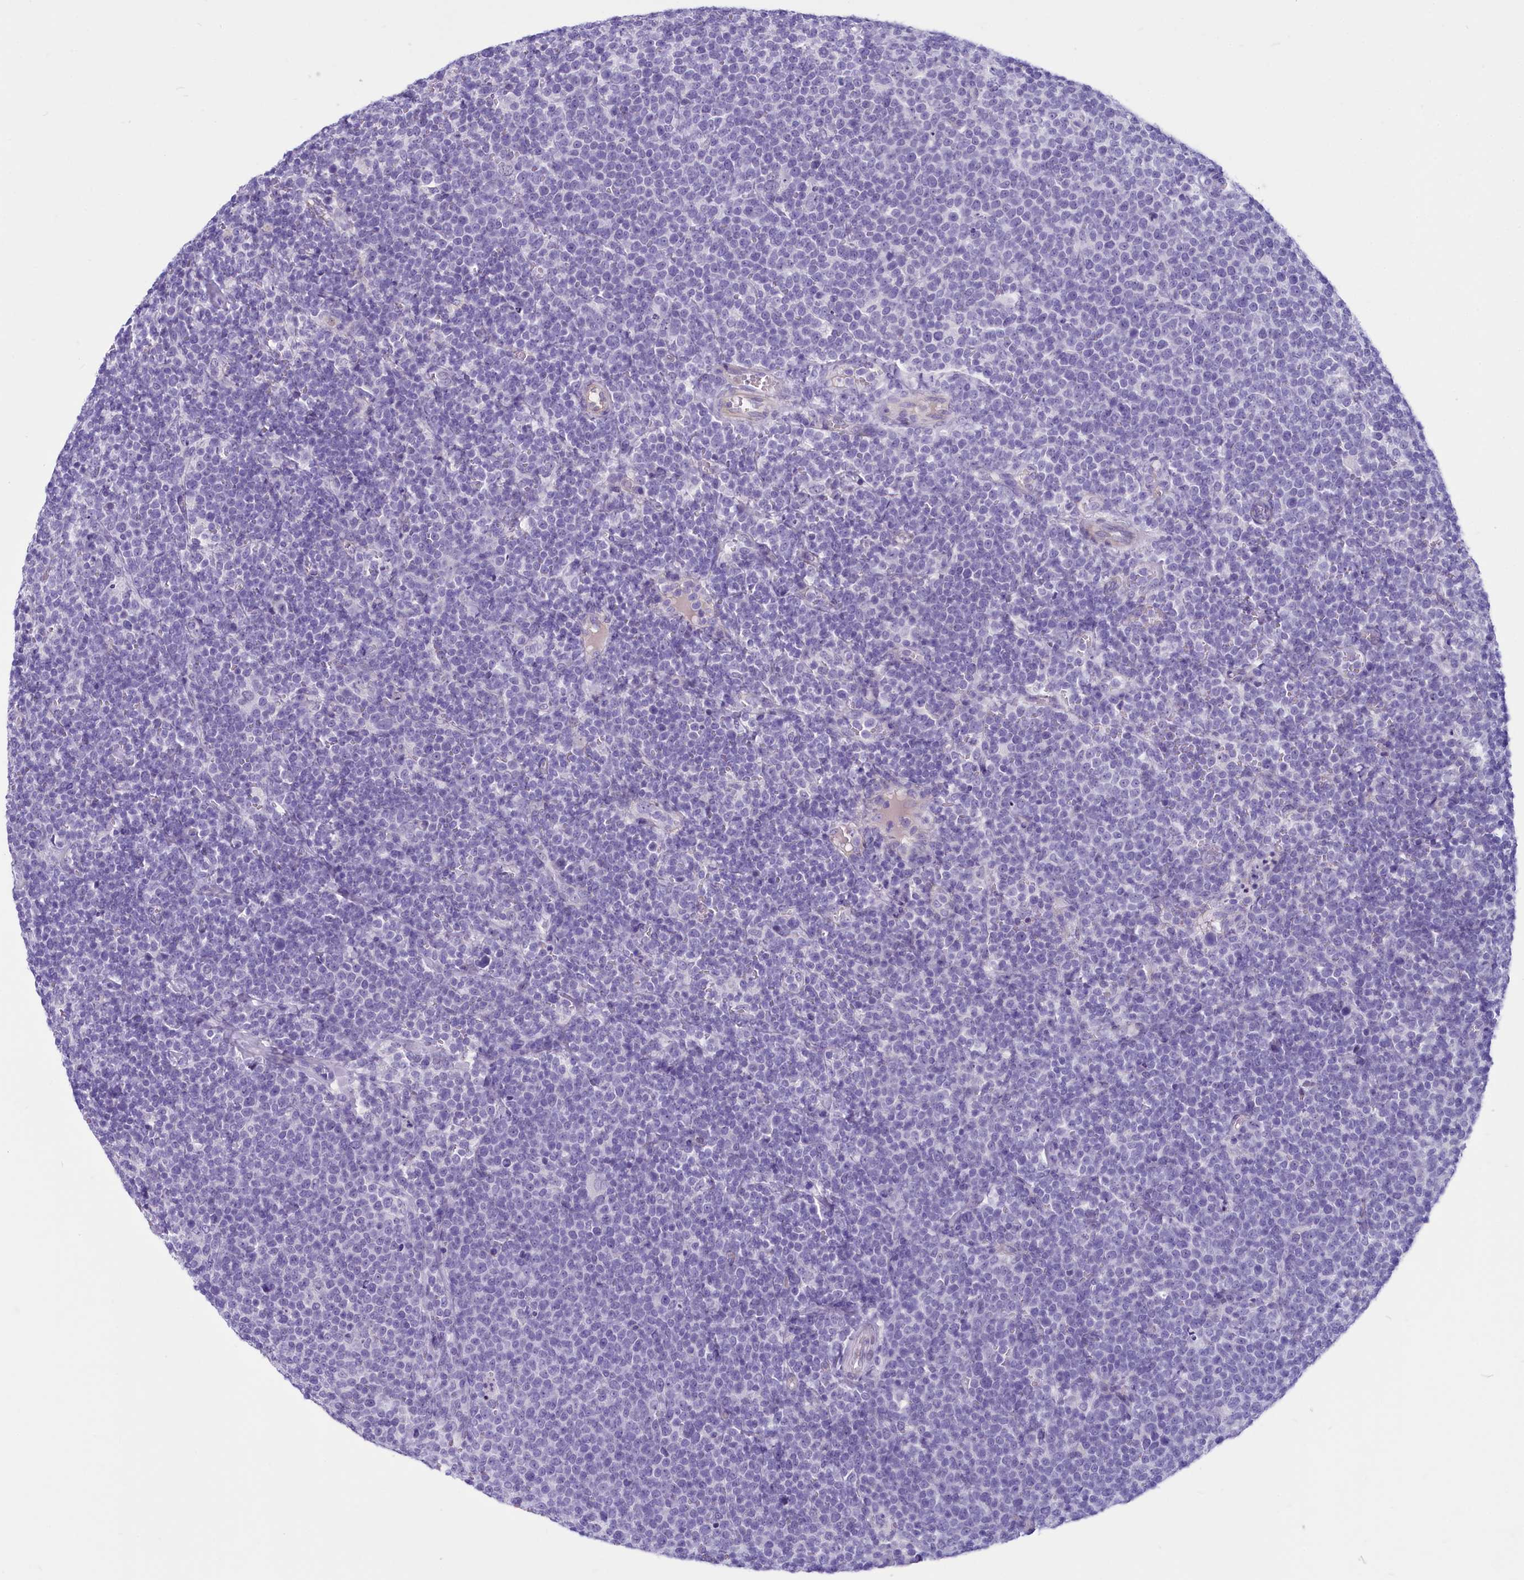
{"staining": {"intensity": "negative", "quantity": "none", "location": "none"}, "tissue": "lymphoma", "cell_type": "Tumor cells", "image_type": "cancer", "snomed": [{"axis": "morphology", "description": "Malignant lymphoma, non-Hodgkin's type, High grade"}, {"axis": "topography", "description": "Lymph node"}], "caption": "This is an IHC image of human lymphoma. There is no staining in tumor cells.", "gene": "PROCR", "patient": {"sex": "male", "age": 61}}